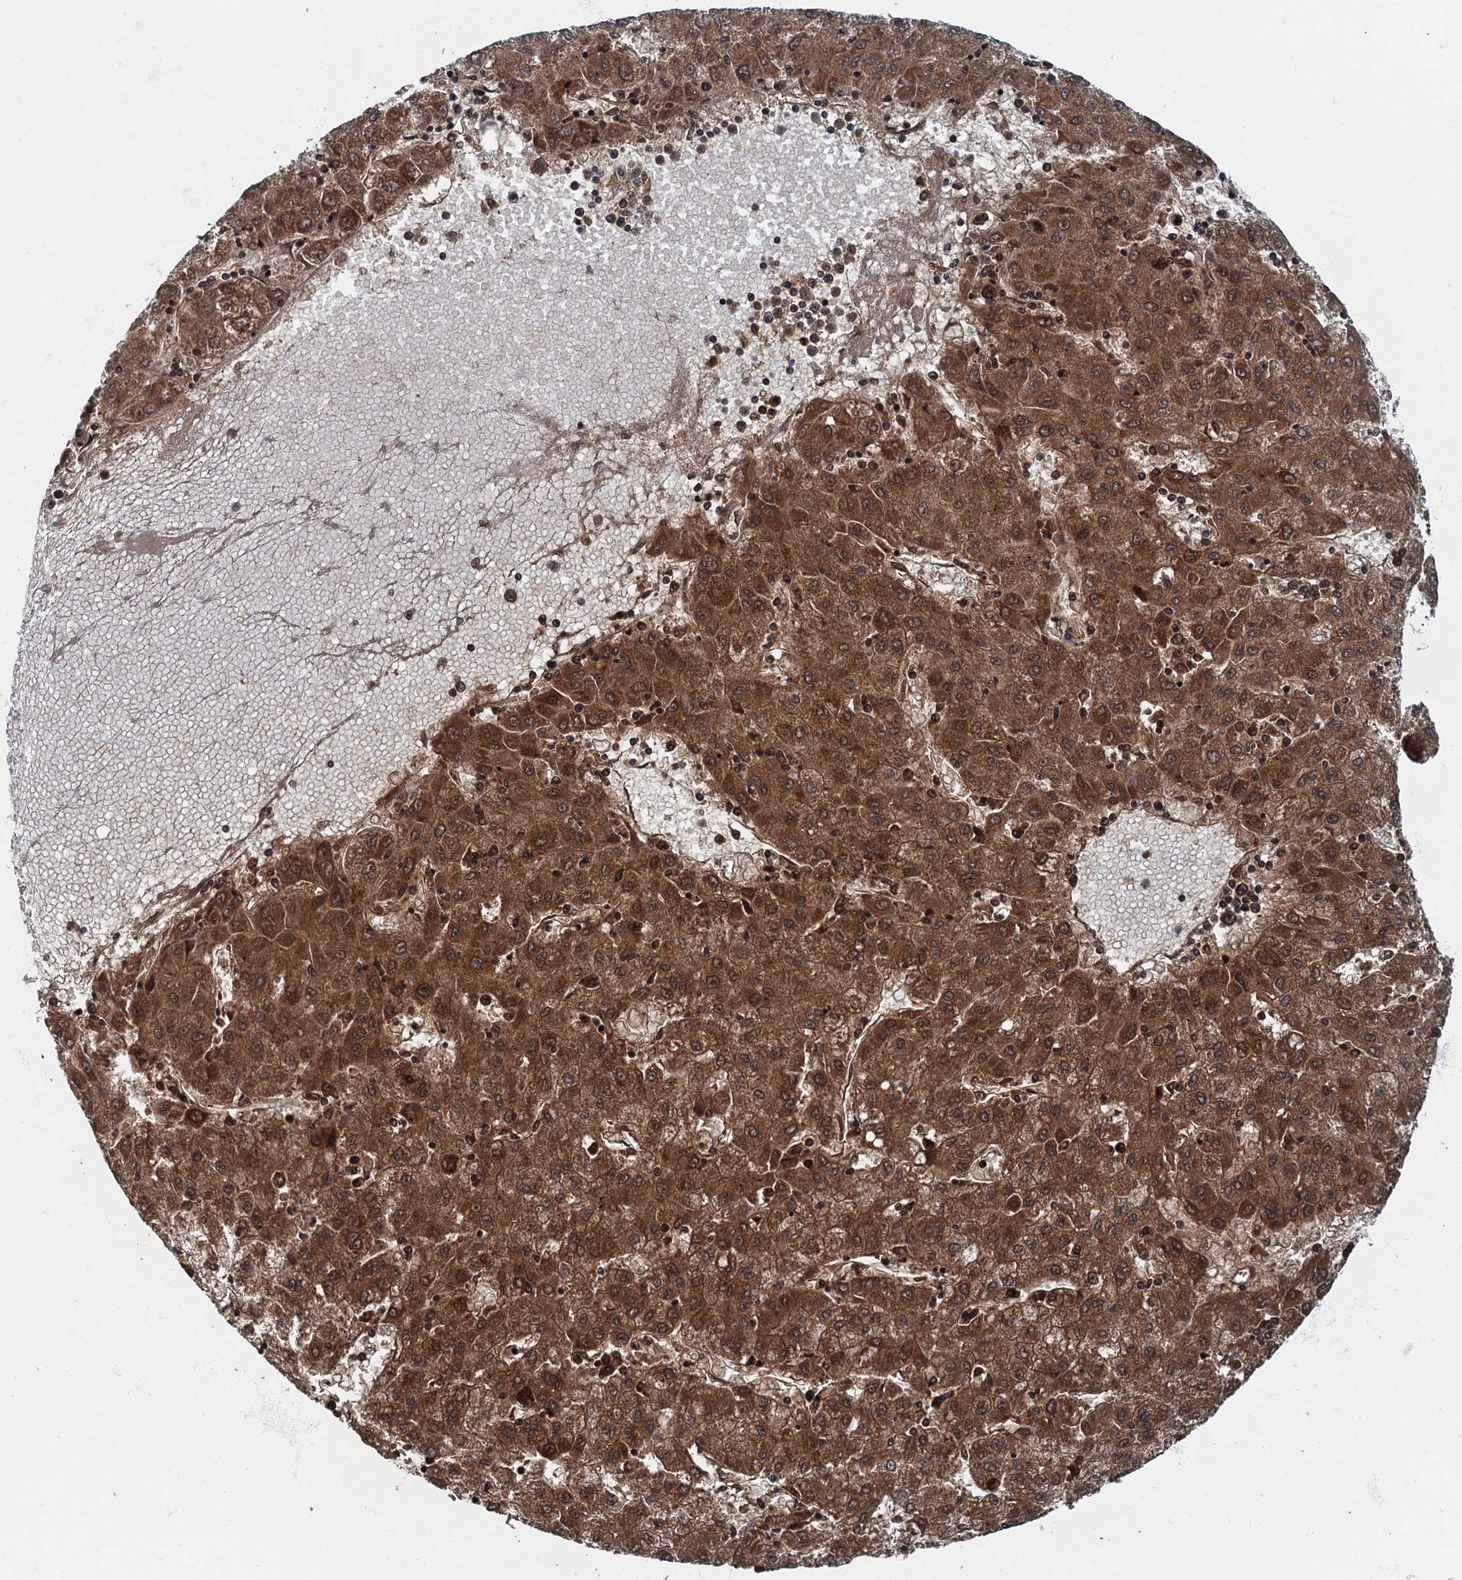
{"staining": {"intensity": "strong", "quantity": ">75%", "location": "cytoplasmic/membranous"}, "tissue": "liver cancer", "cell_type": "Tumor cells", "image_type": "cancer", "snomed": [{"axis": "morphology", "description": "Carcinoma, Hepatocellular, NOS"}, {"axis": "topography", "description": "Liver"}], "caption": "Hepatocellular carcinoma (liver) stained with immunohistochemistry (IHC) displays strong cytoplasmic/membranous positivity in about >75% of tumor cells.", "gene": "SLC11A2", "patient": {"sex": "male", "age": 72}}